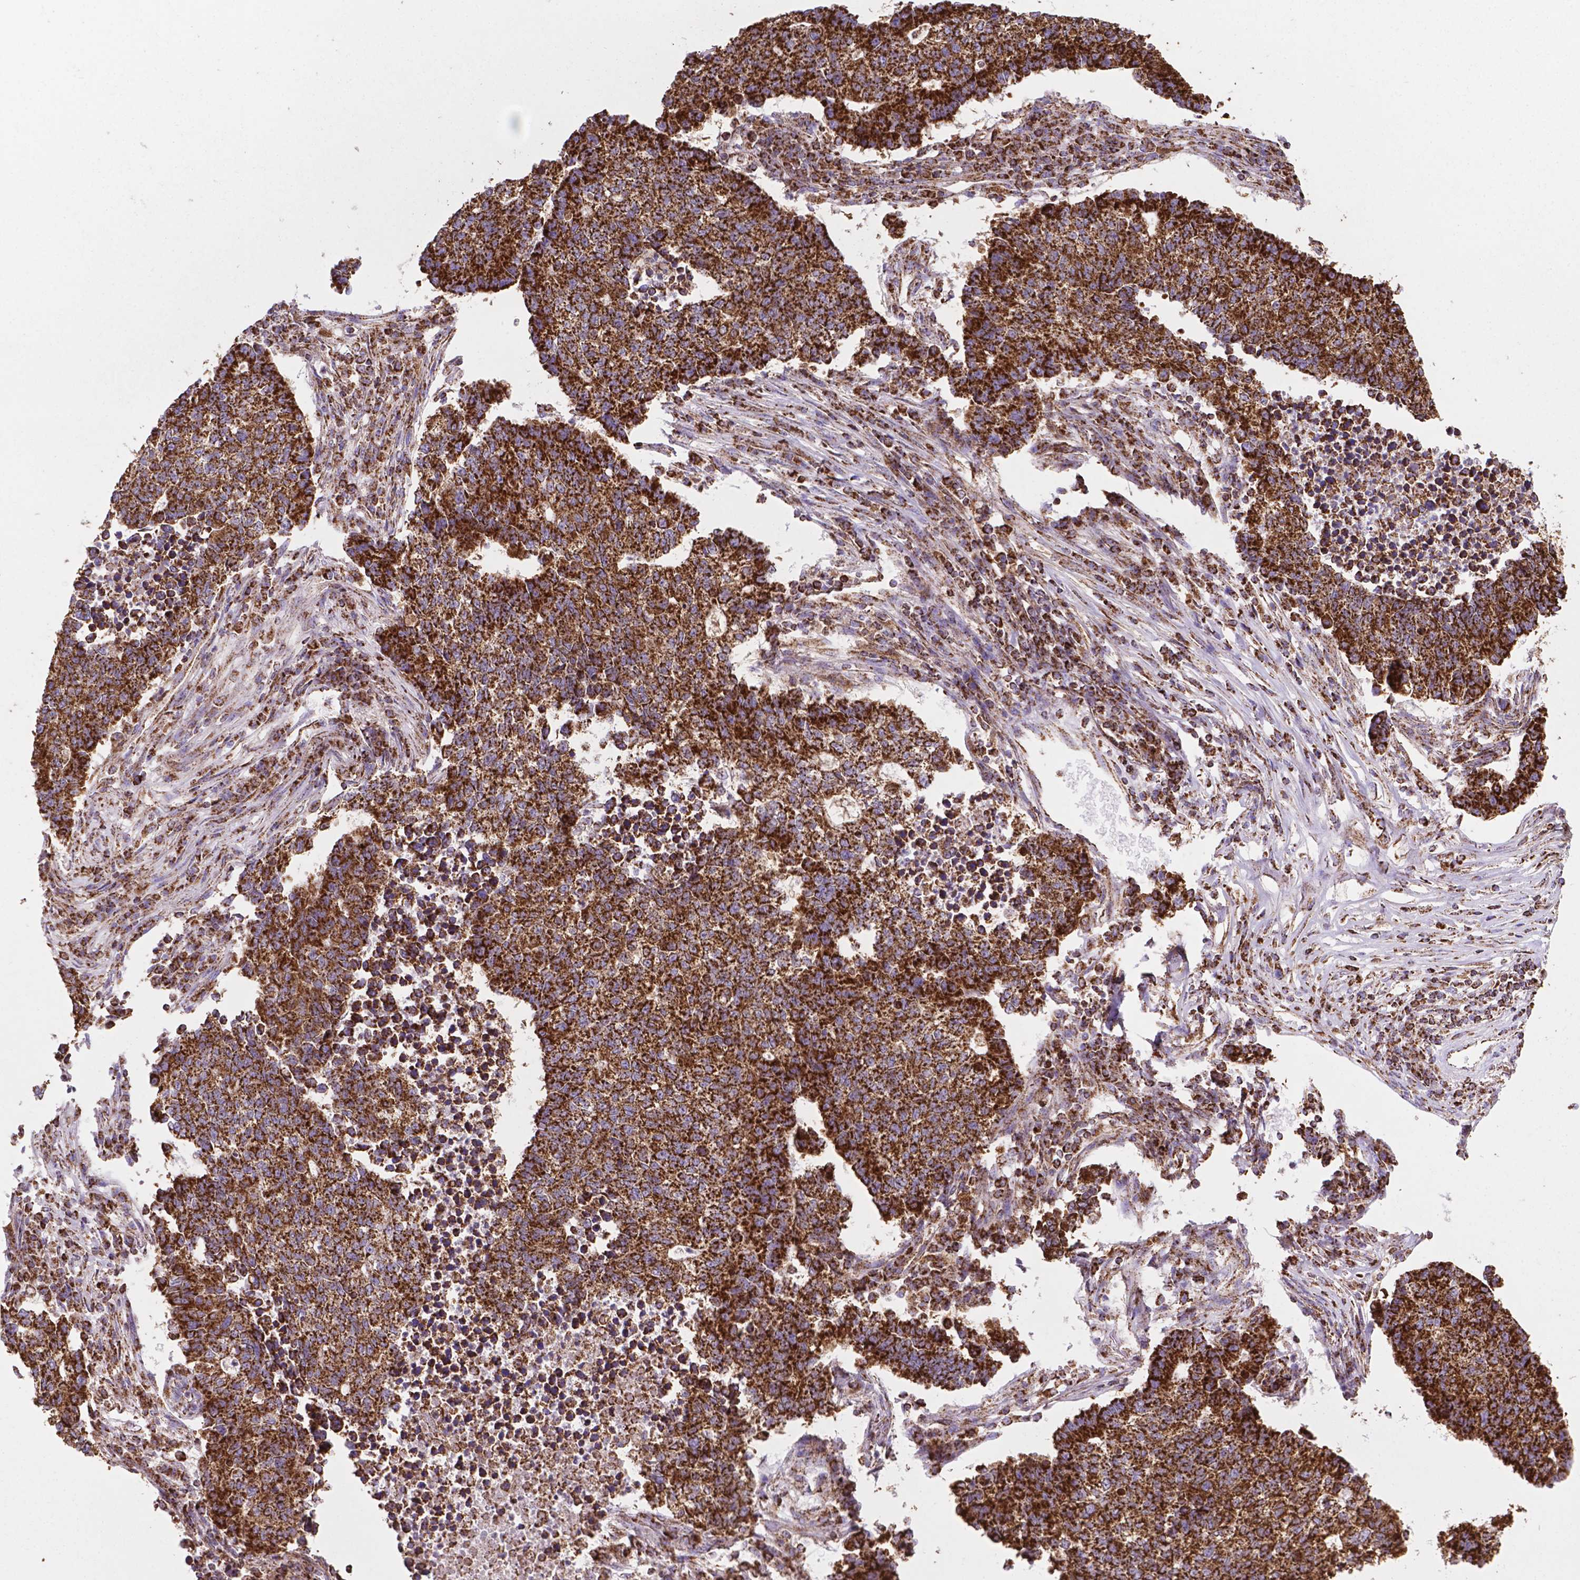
{"staining": {"intensity": "strong", "quantity": ">75%", "location": "cytoplasmic/membranous"}, "tissue": "lung cancer", "cell_type": "Tumor cells", "image_type": "cancer", "snomed": [{"axis": "morphology", "description": "Adenocarcinoma, NOS"}, {"axis": "topography", "description": "Lung"}], "caption": "Protein analysis of lung adenocarcinoma tissue reveals strong cytoplasmic/membranous expression in approximately >75% of tumor cells. The protein of interest is stained brown, and the nuclei are stained in blue (DAB IHC with brightfield microscopy, high magnification).", "gene": "HSPD1", "patient": {"sex": "male", "age": 57}}